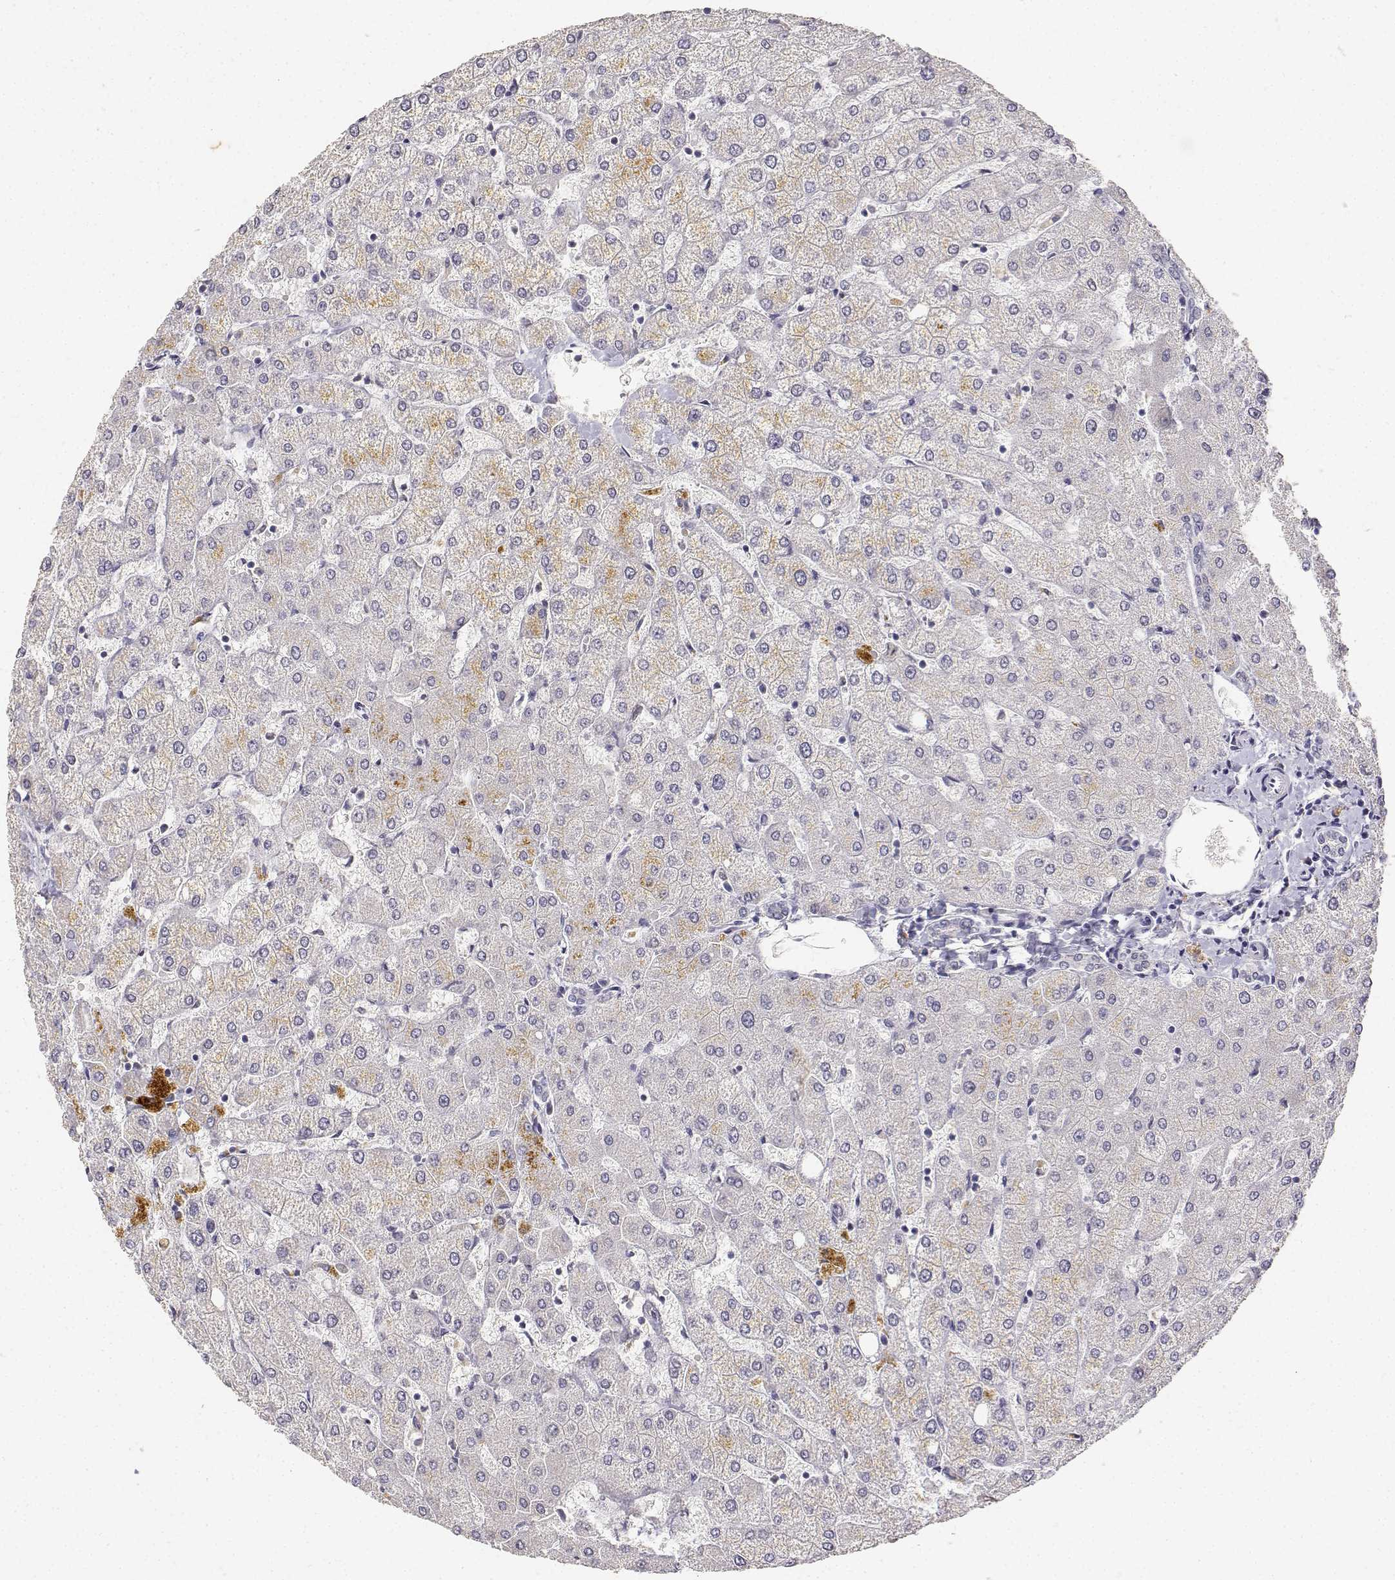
{"staining": {"intensity": "negative", "quantity": "none", "location": "none"}, "tissue": "liver", "cell_type": "Cholangiocytes", "image_type": "normal", "snomed": [{"axis": "morphology", "description": "Normal tissue, NOS"}, {"axis": "topography", "description": "Liver"}], "caption": "Immunohistochemistry (IHC) of benign liver displays no positivity in cholangiocytes.", "gene": "PAEP", "patient": {"sex": "female", "age": 54}}